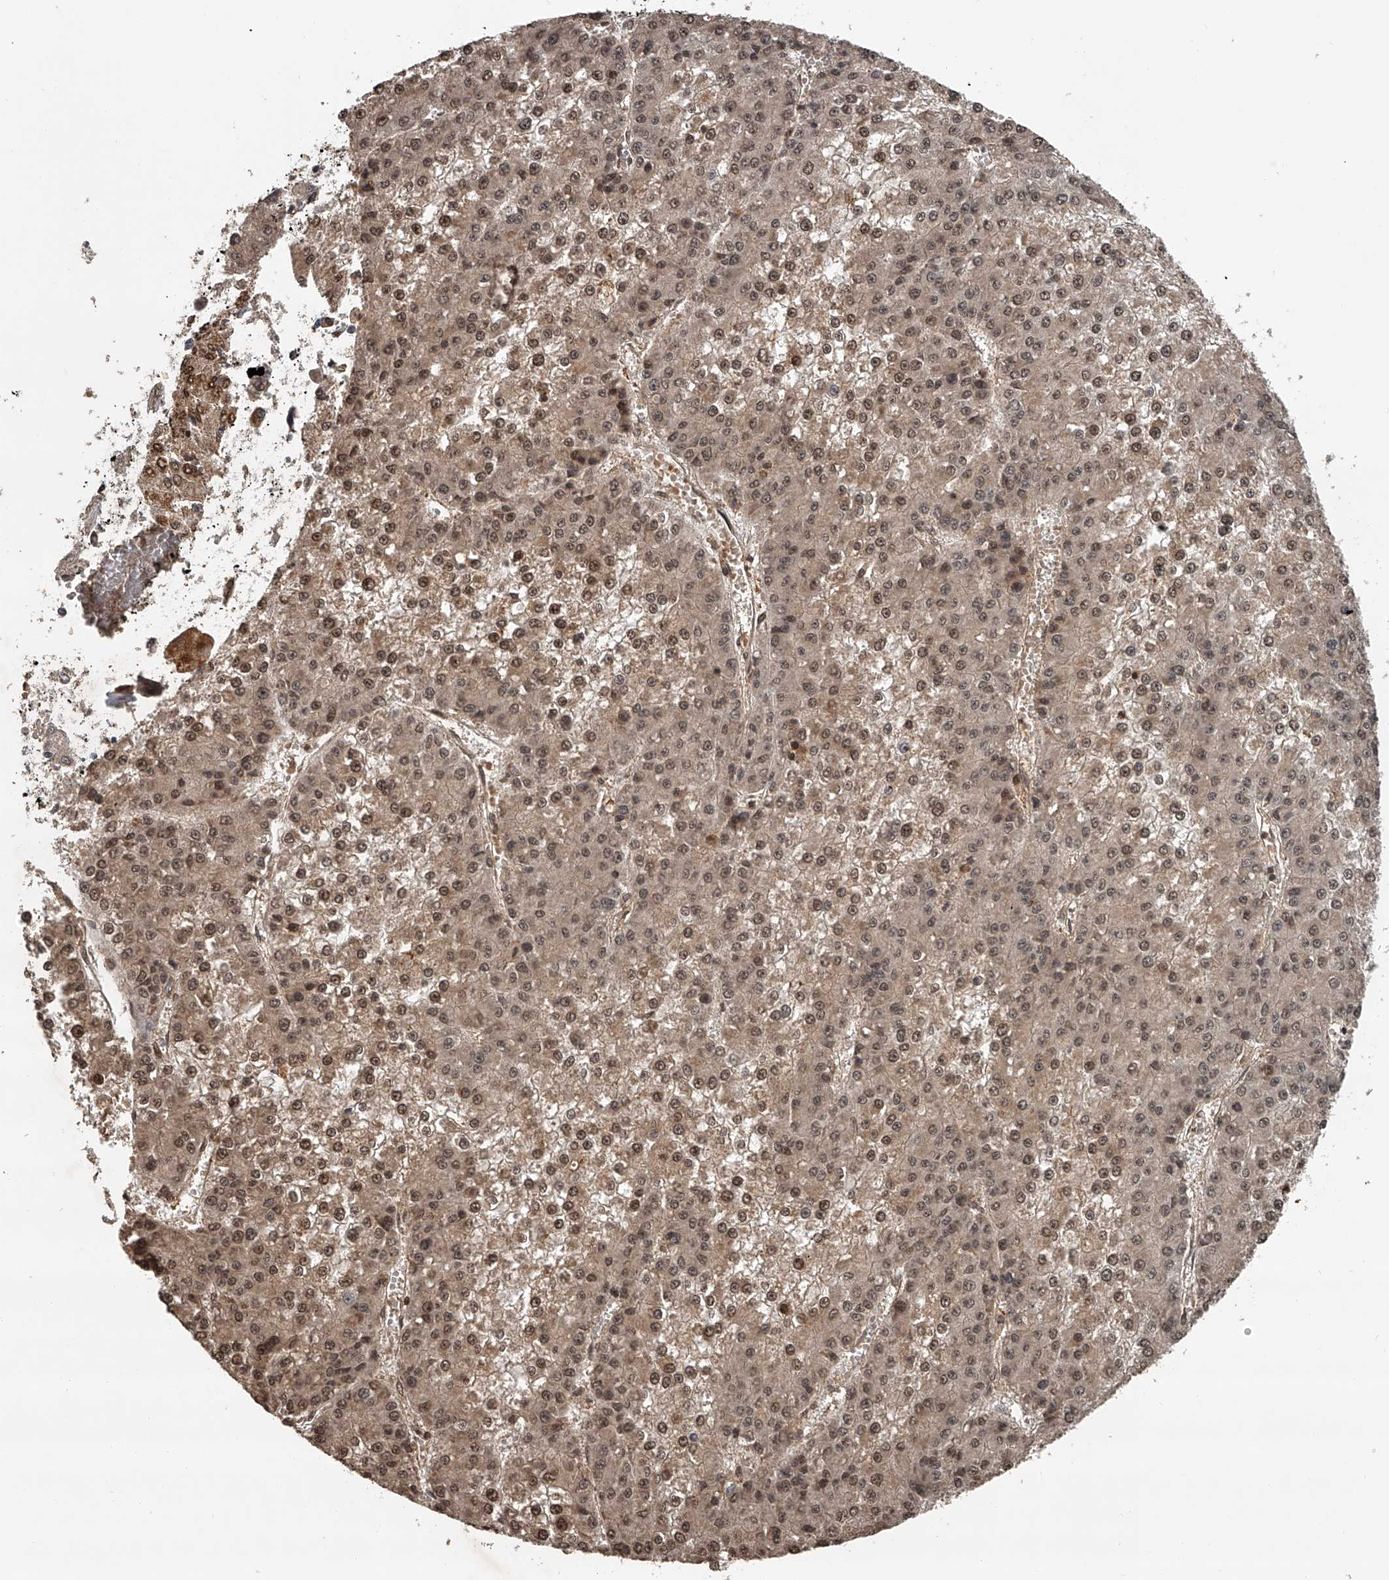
{"staining": {"intensity": "moderate", "quantity": ">75%", "location": "cytoplasmic/membranous,nuclear"}, "tissue": "liver cancer", "cell_type": "Tumor cells", "image_type": "cancer", "snomed": [{"axis": "morphology", "description": "Carcinoma, Hepatocellular, NOS"}, {"axis": "topography", "description": "Liver"}], "caption": "Liver hepatocellular carcinoma tissue exhibits moderate cytoplasmic/membranous and nuclear expression in approximately >75% of tumor cells, visualized by immunohistochemistry.", "gene": "PLEKHG1", "patient": {"sex": "female", "age": 73}}